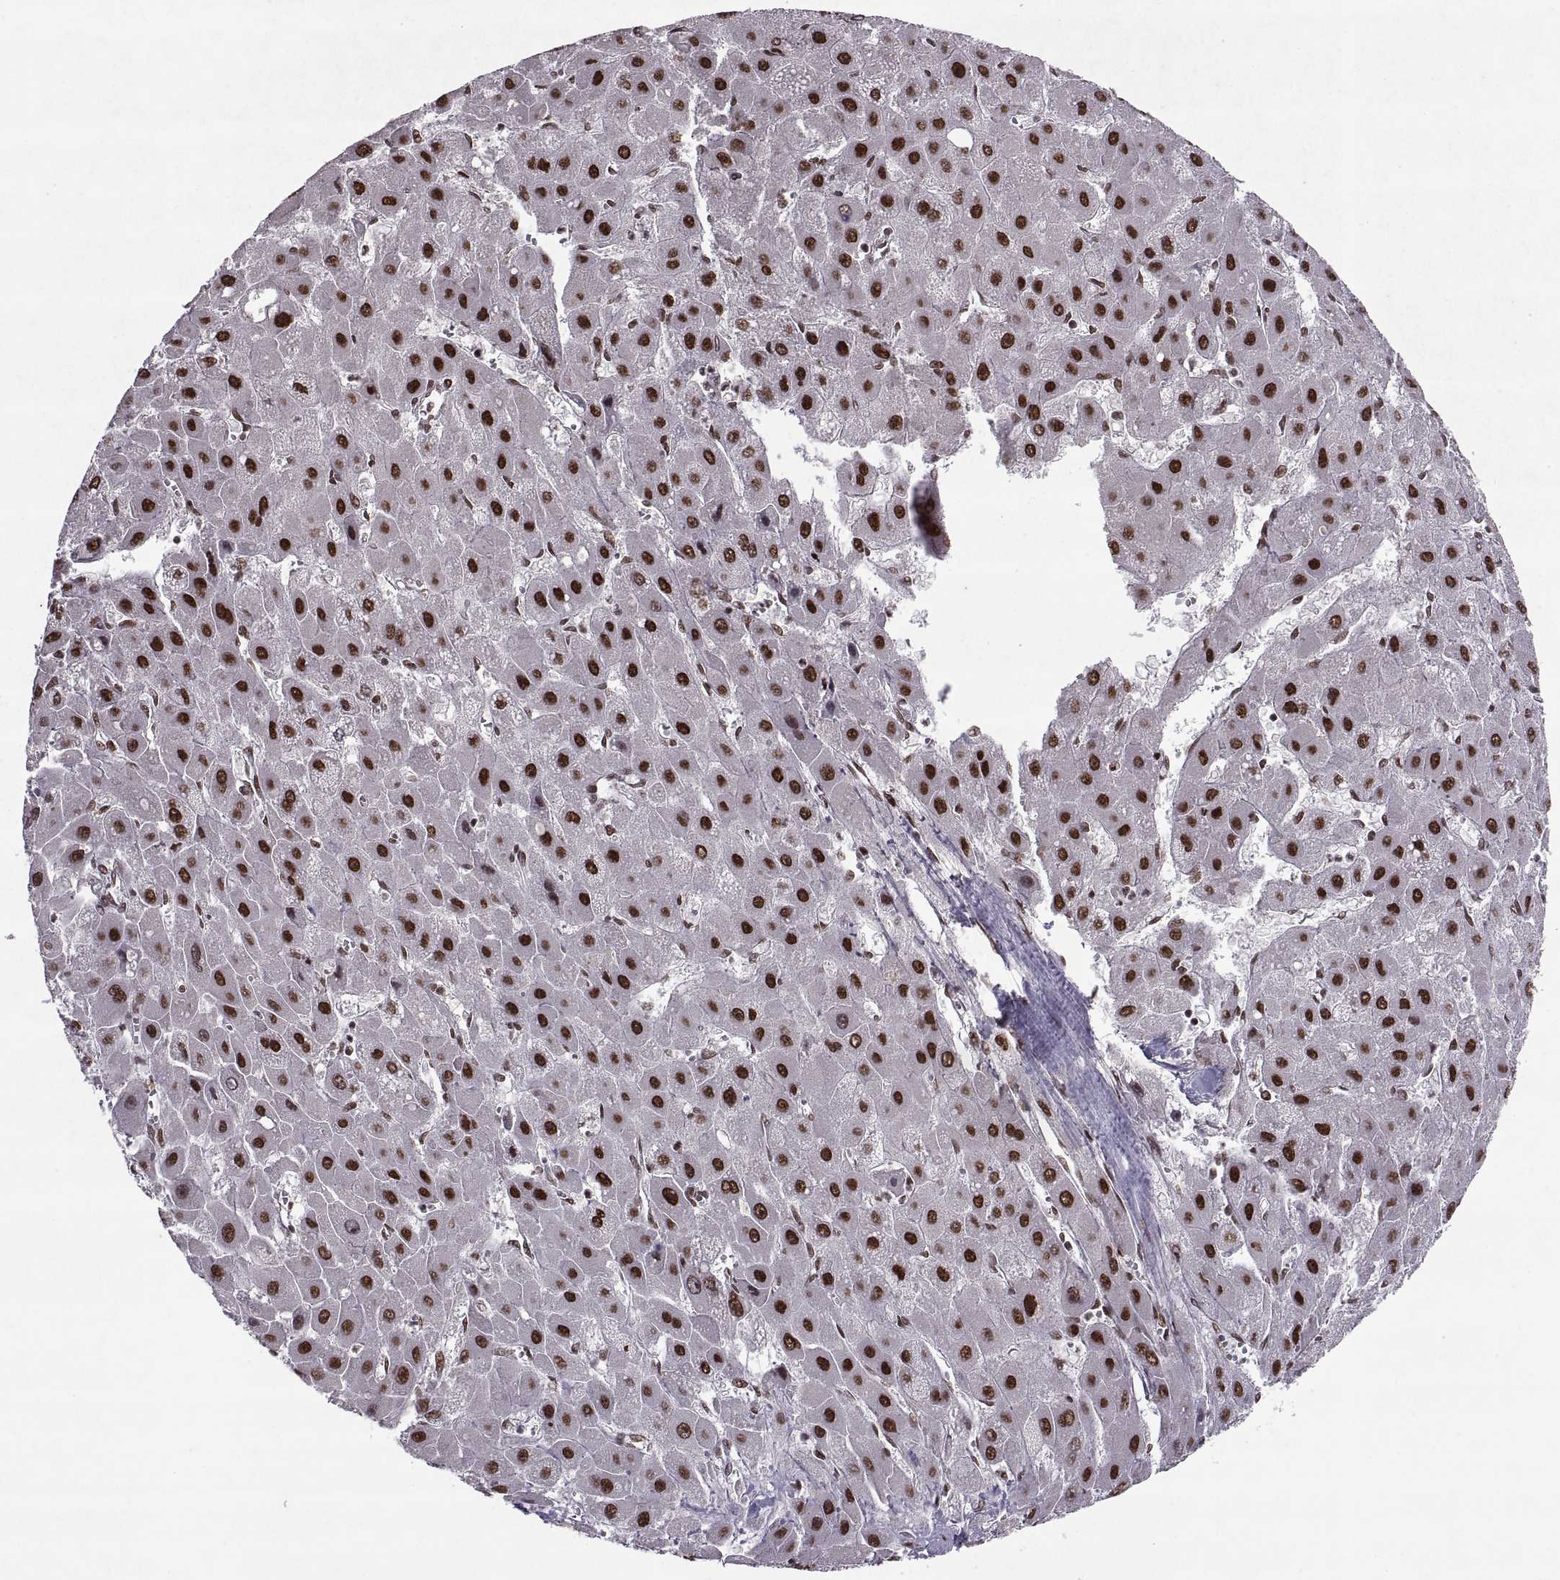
{"staining": {"intensity": "strong", "quantity": ">75%", "location": "nuclear"}, "tissue": "liver cancer", "cell_type": "Tumor cells", "image_type": "cancer", "snomed": [{"axis": "morphology", "description": "Carcinoma, Hepatocellular, NOS"}, {"axis": "topography", "description": "Liver"}], "caption": "Hepatocellular carcinoma (liver) stained for a protein exhibits strong nuclear positivity in tumor cells.", "gene": "MT1E", "patient": {"sex": "female", "age": 25}}